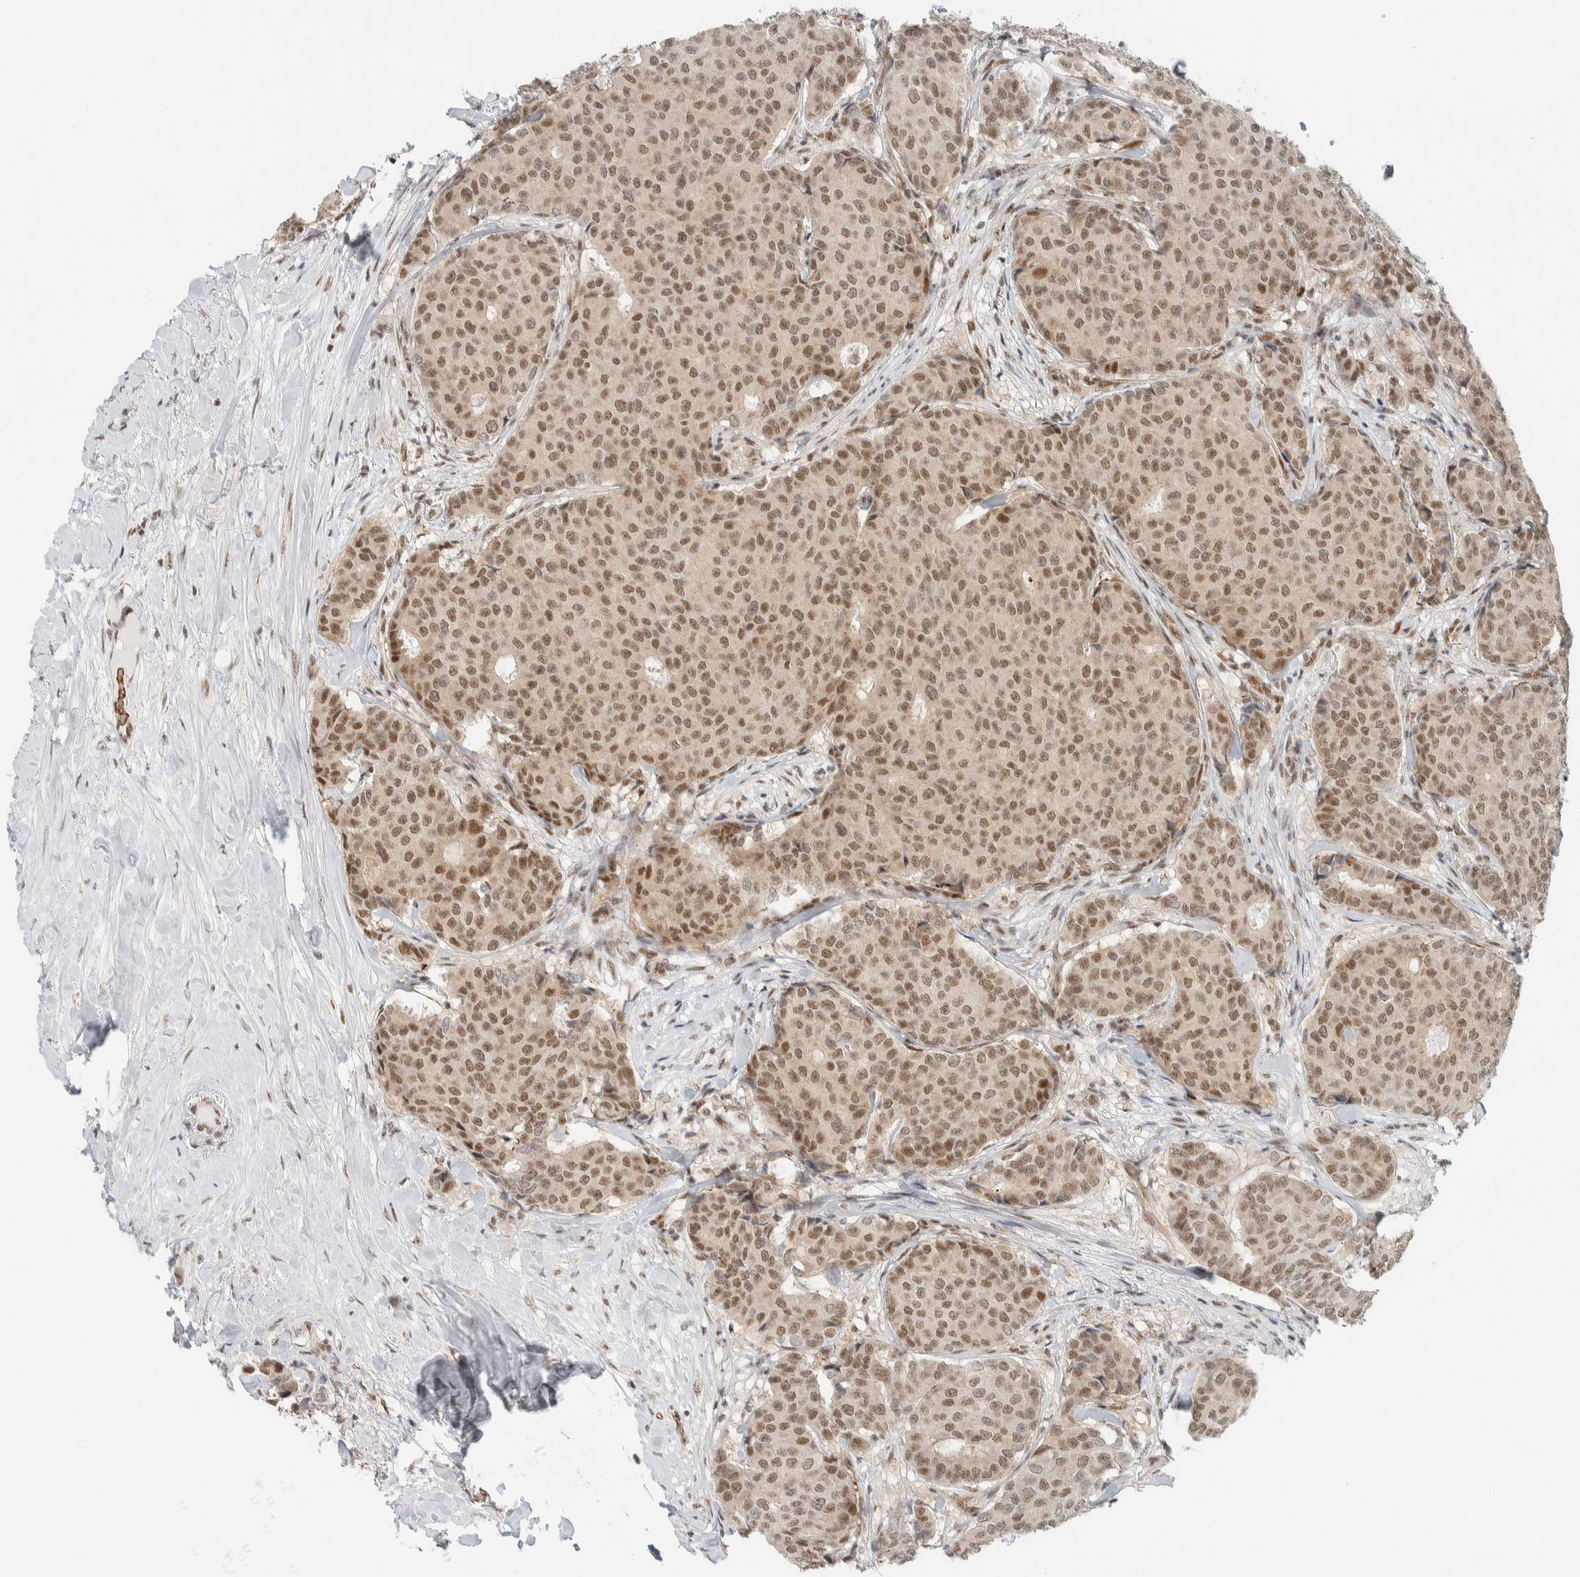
{"staining": {"intensity": "moderate", "quantity": ">75%", "location": "nuclear"}, "tissue": "breast cancer", "cell_type": "Tumor cells", "image_type": "cancer", "snomed": [{"axis": "morphology", "description": "Duct carcinoma"}, {"axis": "topography", "description": "Breast"}], "caption": "Protein staining shows moderate nuclear positivity in about >75% of tumor cells in intraductal carcinoma (breast). (DAB (3,3'-diaminobenzidine) = brown stain, brightfield microscopy at high magnification).", "gene": "ZBTB2", "patient": {"sex": "female", "age": 75}}